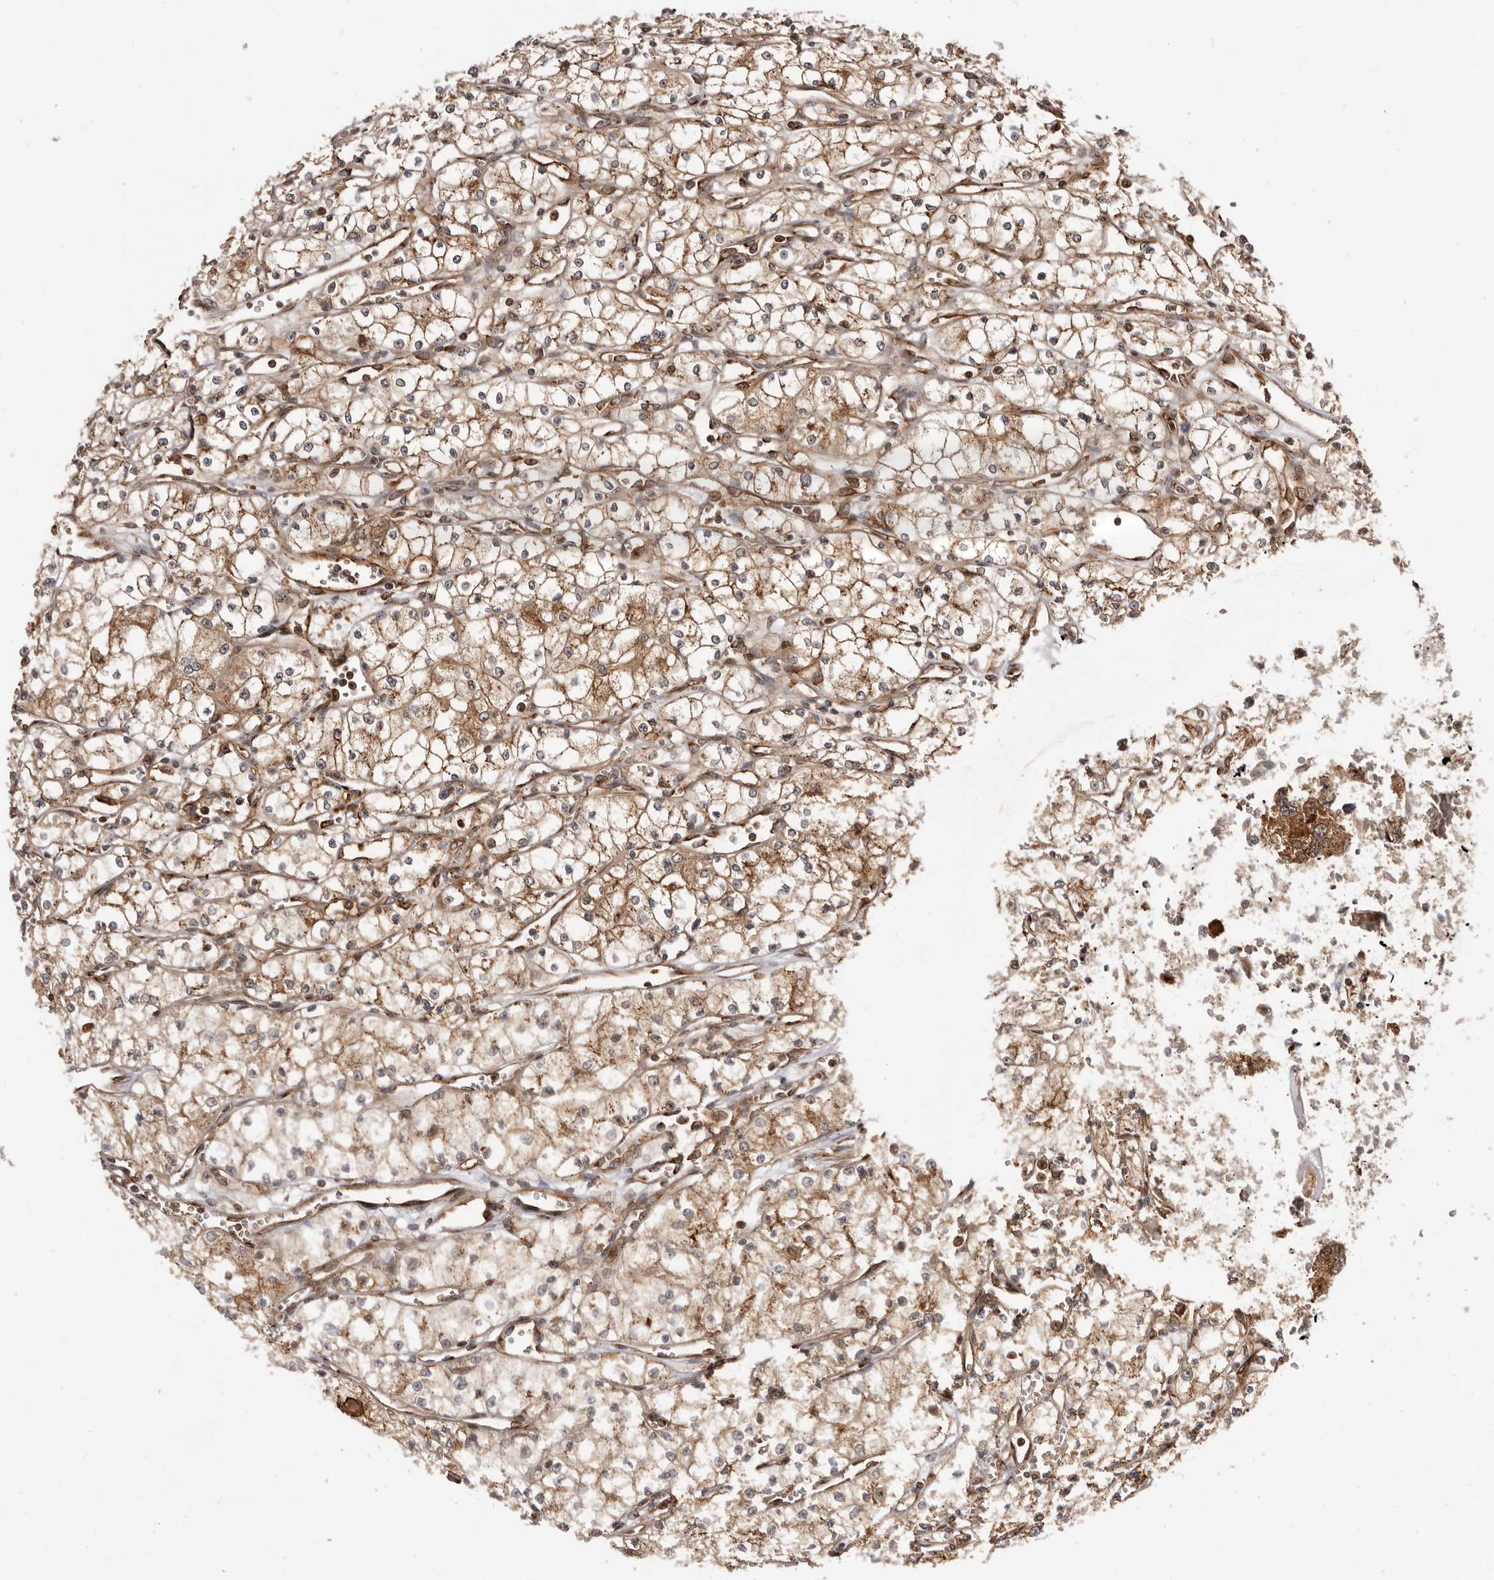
{"staining": {"intensity": "strong", "quantity": "25%-75%", "location": "cytoplasmic/membranous"}, "tissue": "renal cancer", "cell_type": "Tumor cells", "image_type": "cancer", "snomed": [{"axis": "morphology", "description": "Adenocarcinoma, NOS"}, {"axis": "topography", "description": "Kidney"}], "caption": "A photomicrograph of renal cancer stained for a protein demonstrates strong cytoplasmic/membranous brown staining in tumor cells.", "gene": "GPR27", "patient": {"sex": "male", "age": 59}}